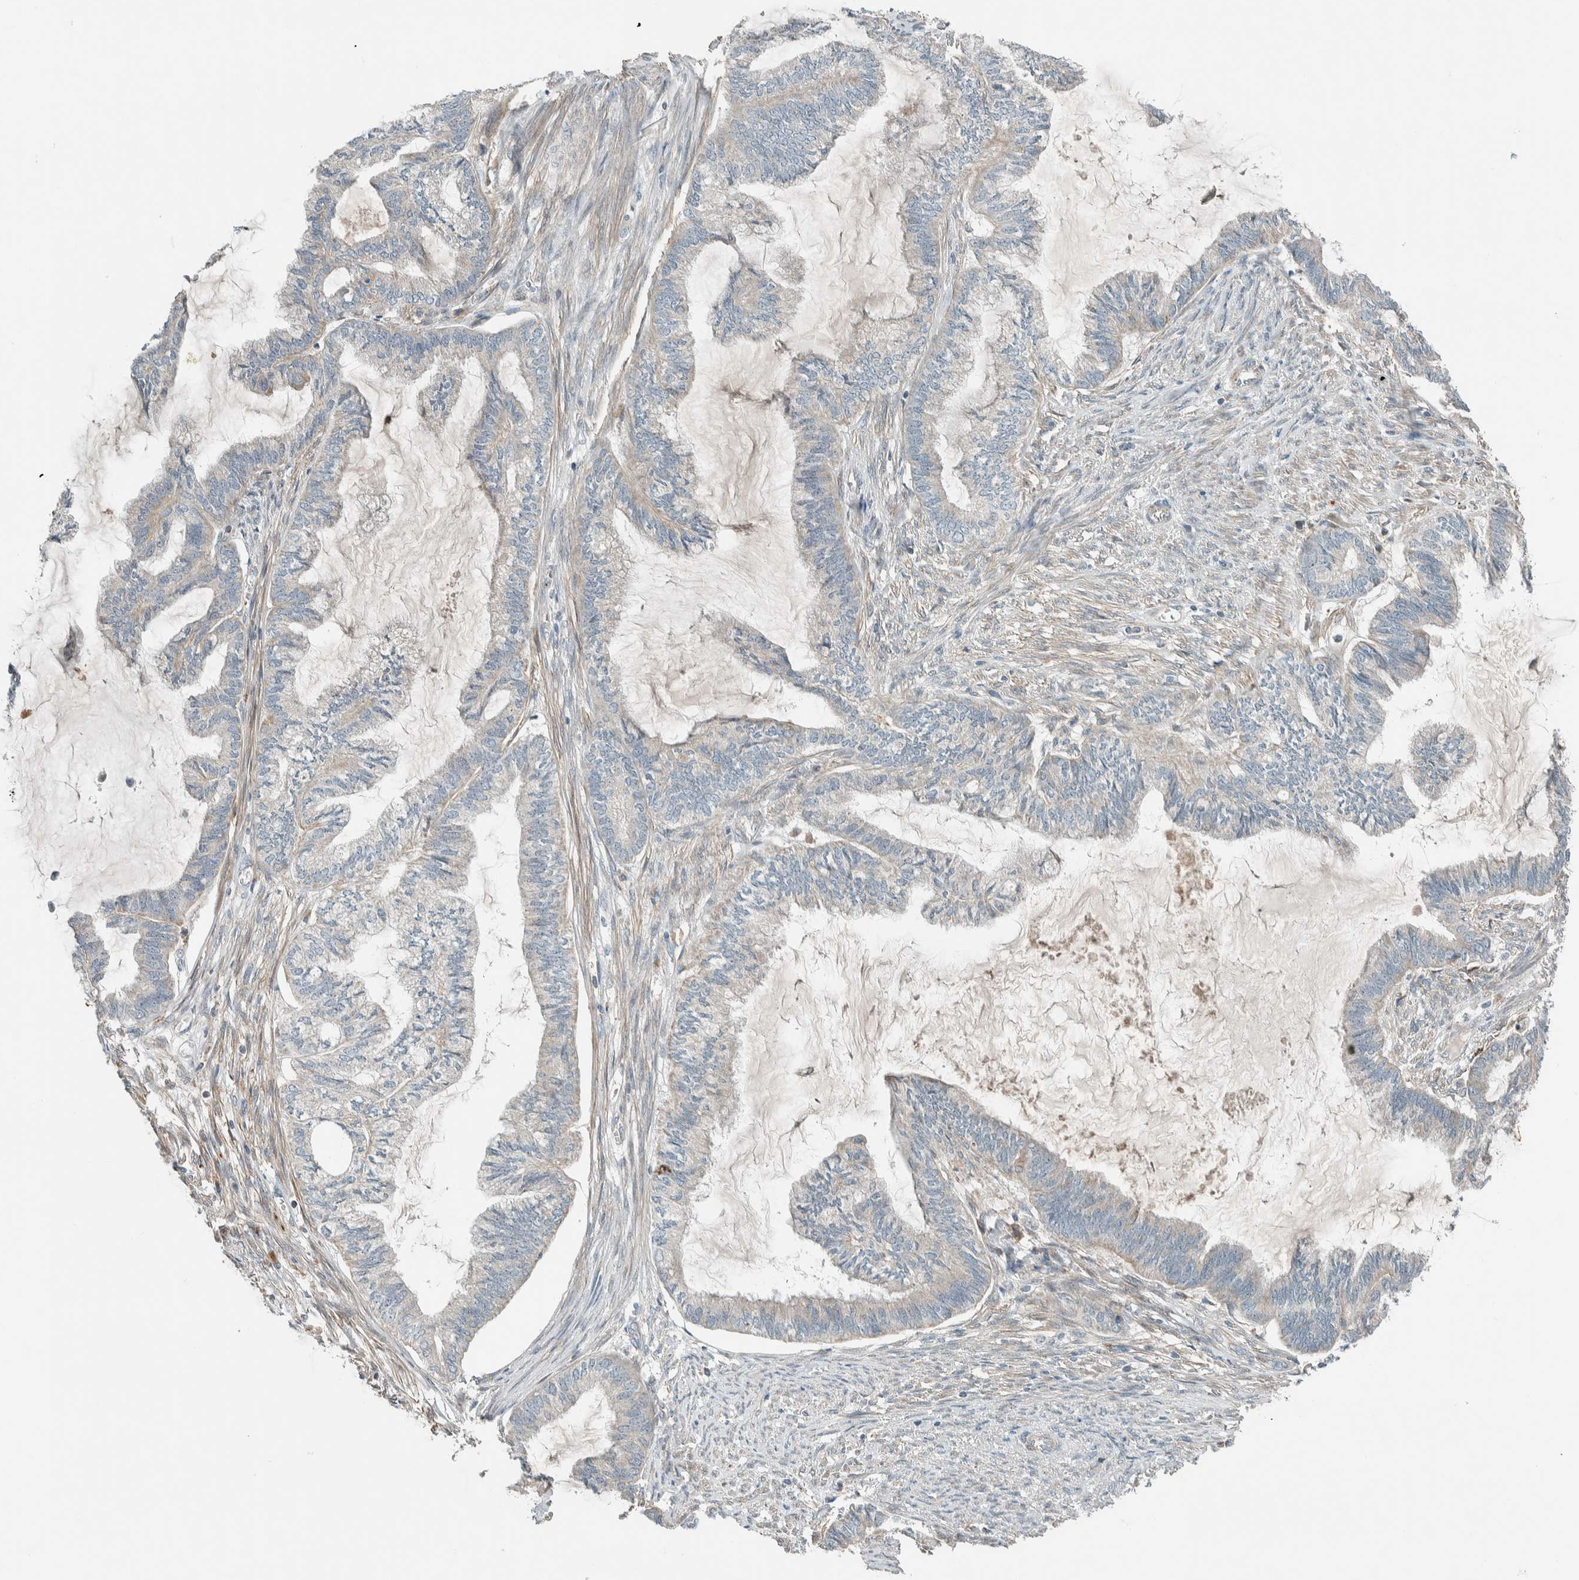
{"staining": {"intensity": "negative", "quantity": "none", "location": "none"}, "tissue": "endometrial cancer", "cell_type": "Tumor cells", "image_type": "cancer", "snomed": [{"axis": "morphology", "description": "Adenocarcinoma, NOS"}, {"axis": "topography", "description": "Endometrium"}], "caption": "The micrograph exhibits no staining of tumor cells in endometrial cancer (adenocarcinoma).", "gene": "SLFN12L", "patient": {"sex": "female", "age": 86}}